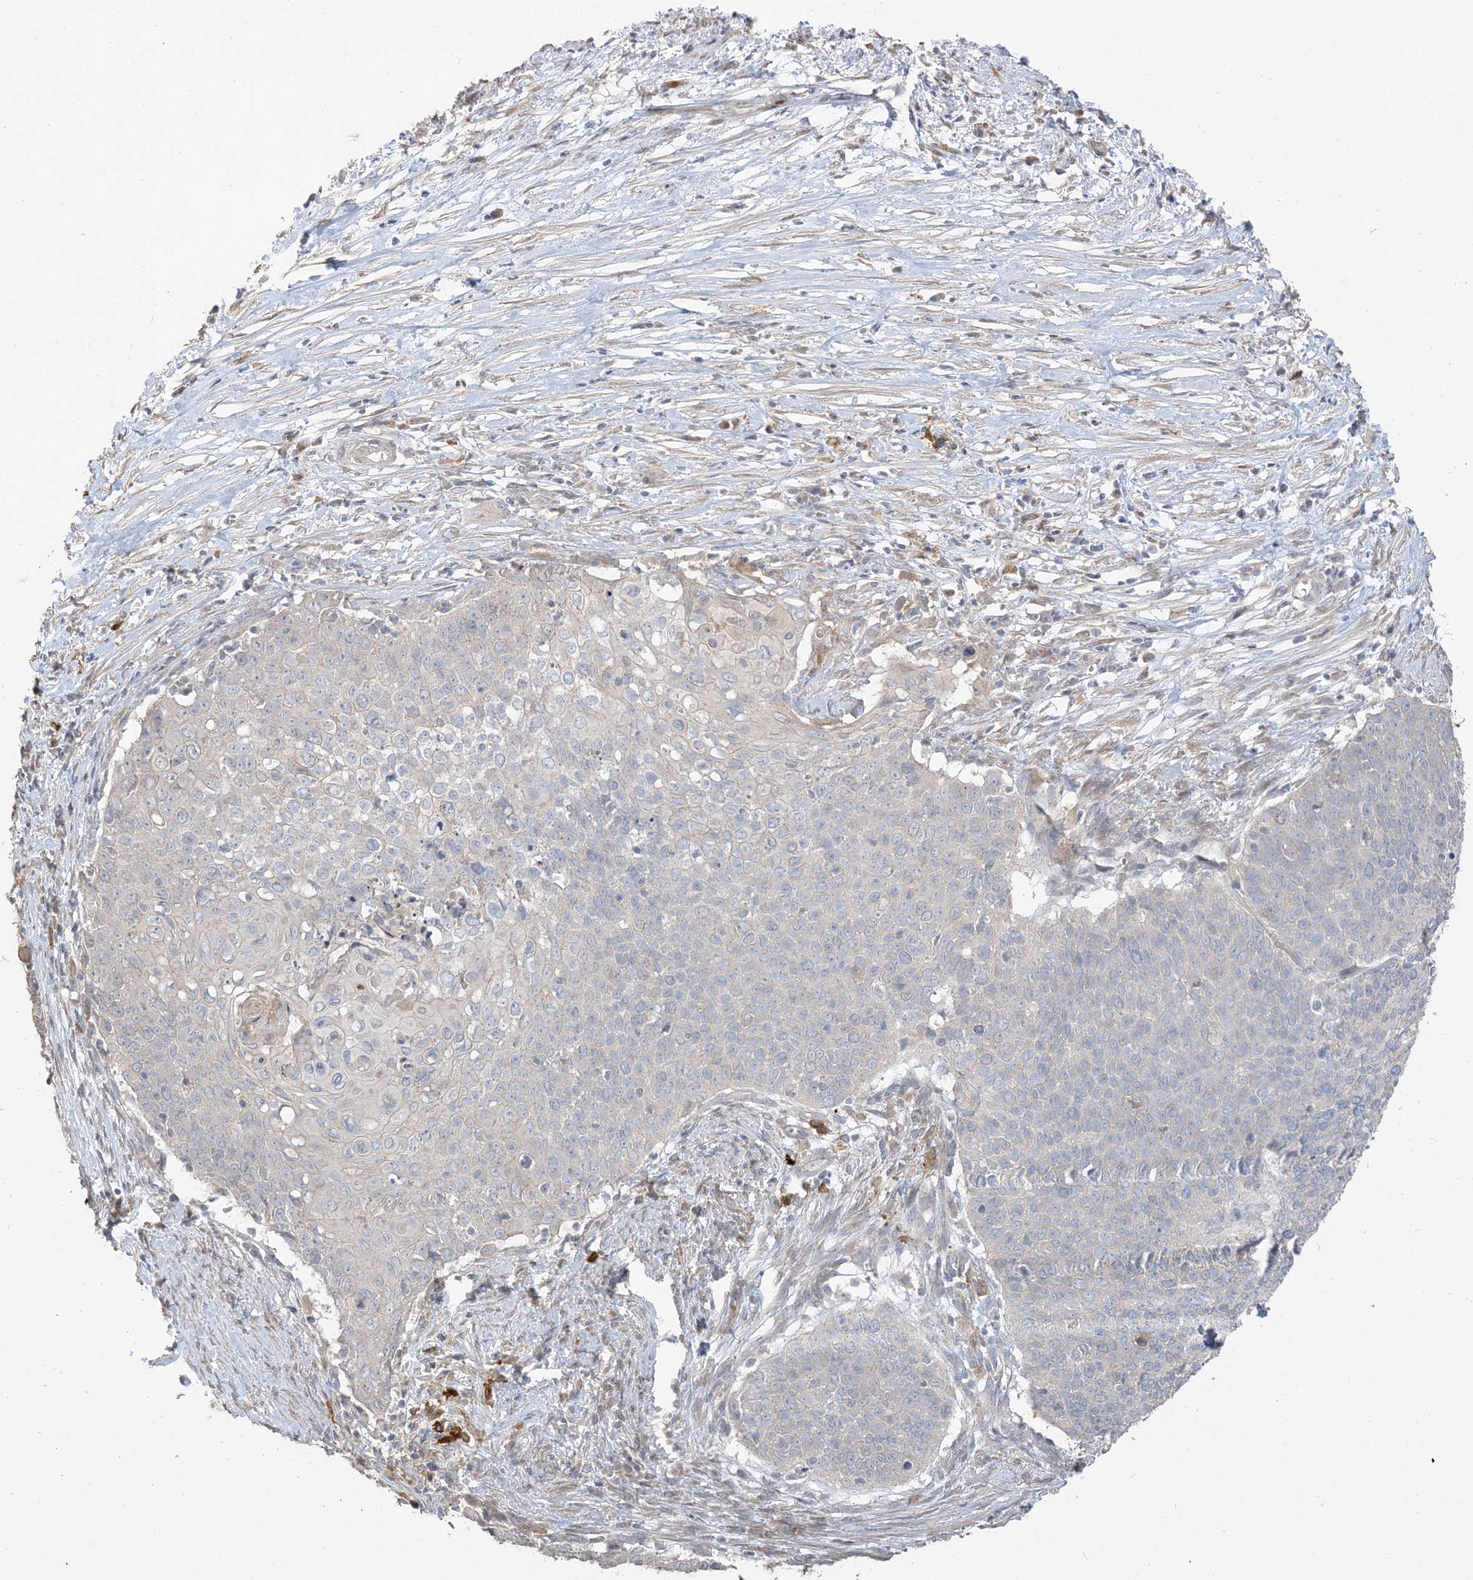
{"staining": {"intensity": "negative", "quantity": "none", "location": "none"}, "tissue": "cervical cancer", "cell_type": "Tumor cells", "image_type": "cancer", "snomed": [{"axis": "morphology", "description": "Squamous cell carcinoma, NOS"}, {"axis": "topography", "description": "Cervix"}], "caption": "The micrograph displays no significant staining in tumor cells of cervical cancer (squamous cell carcinoma). Nuclei are stained in blue.", "gene": "RNF175", "patient": {"sex": "female", "age": 39}}